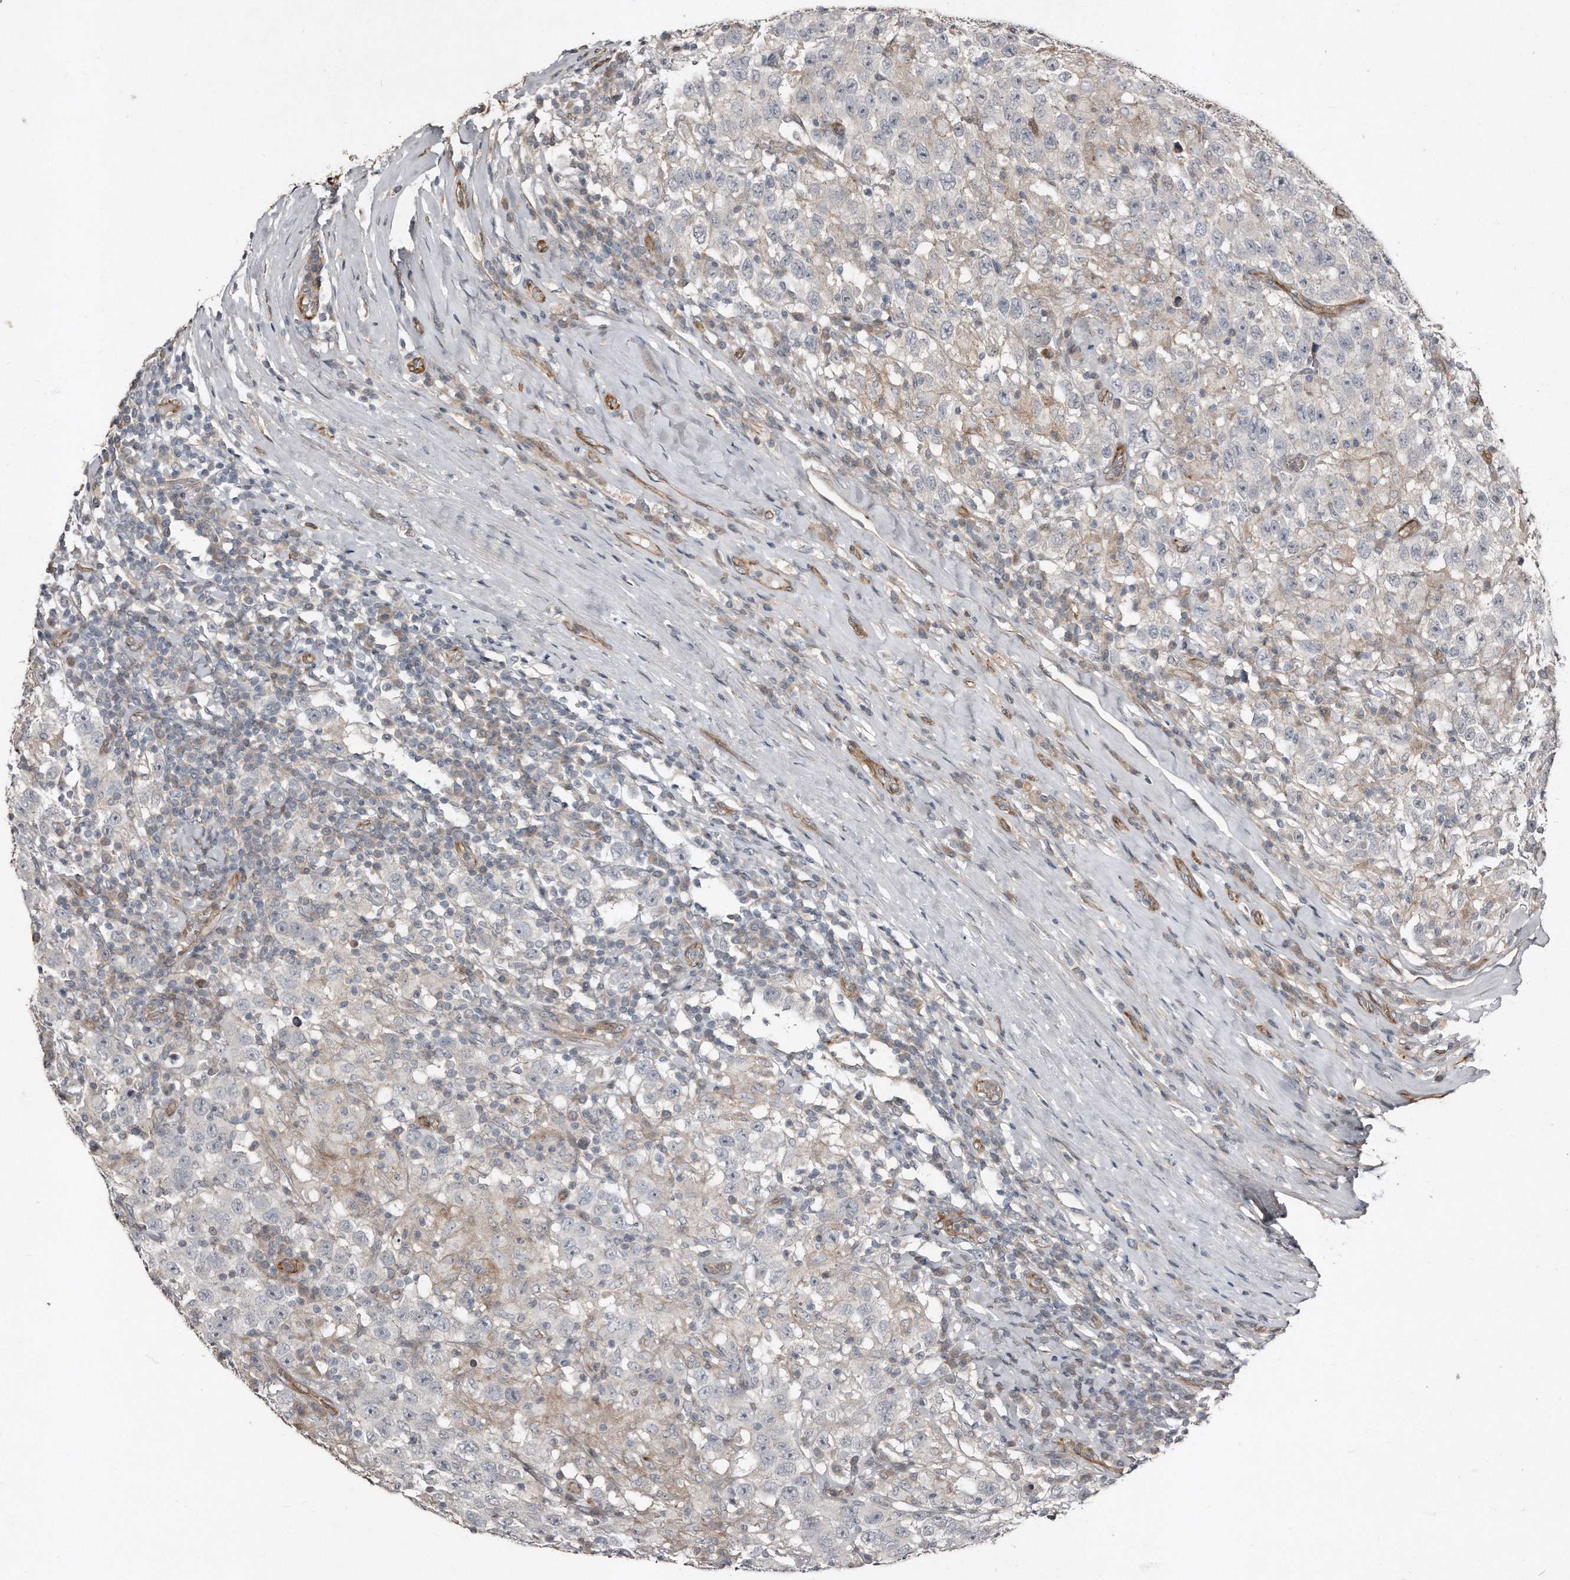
{"staining": {"intensity": "negative", "quantity": "none", "location": "none"}, "tissue": "testis cancer", "cell_type": "Tumor cells", "image_type": "cancer", "snomed": [{"axis": "morphology", "description": "Seminoma, NOS"}, {"axis": "topography", "description": "Testis"}], "caption": "Image shows no significant protein expression in tumor cells of seminoma (testis).", "gene": "SNAP47", "patient": {"sex": "male", "age": 41}}